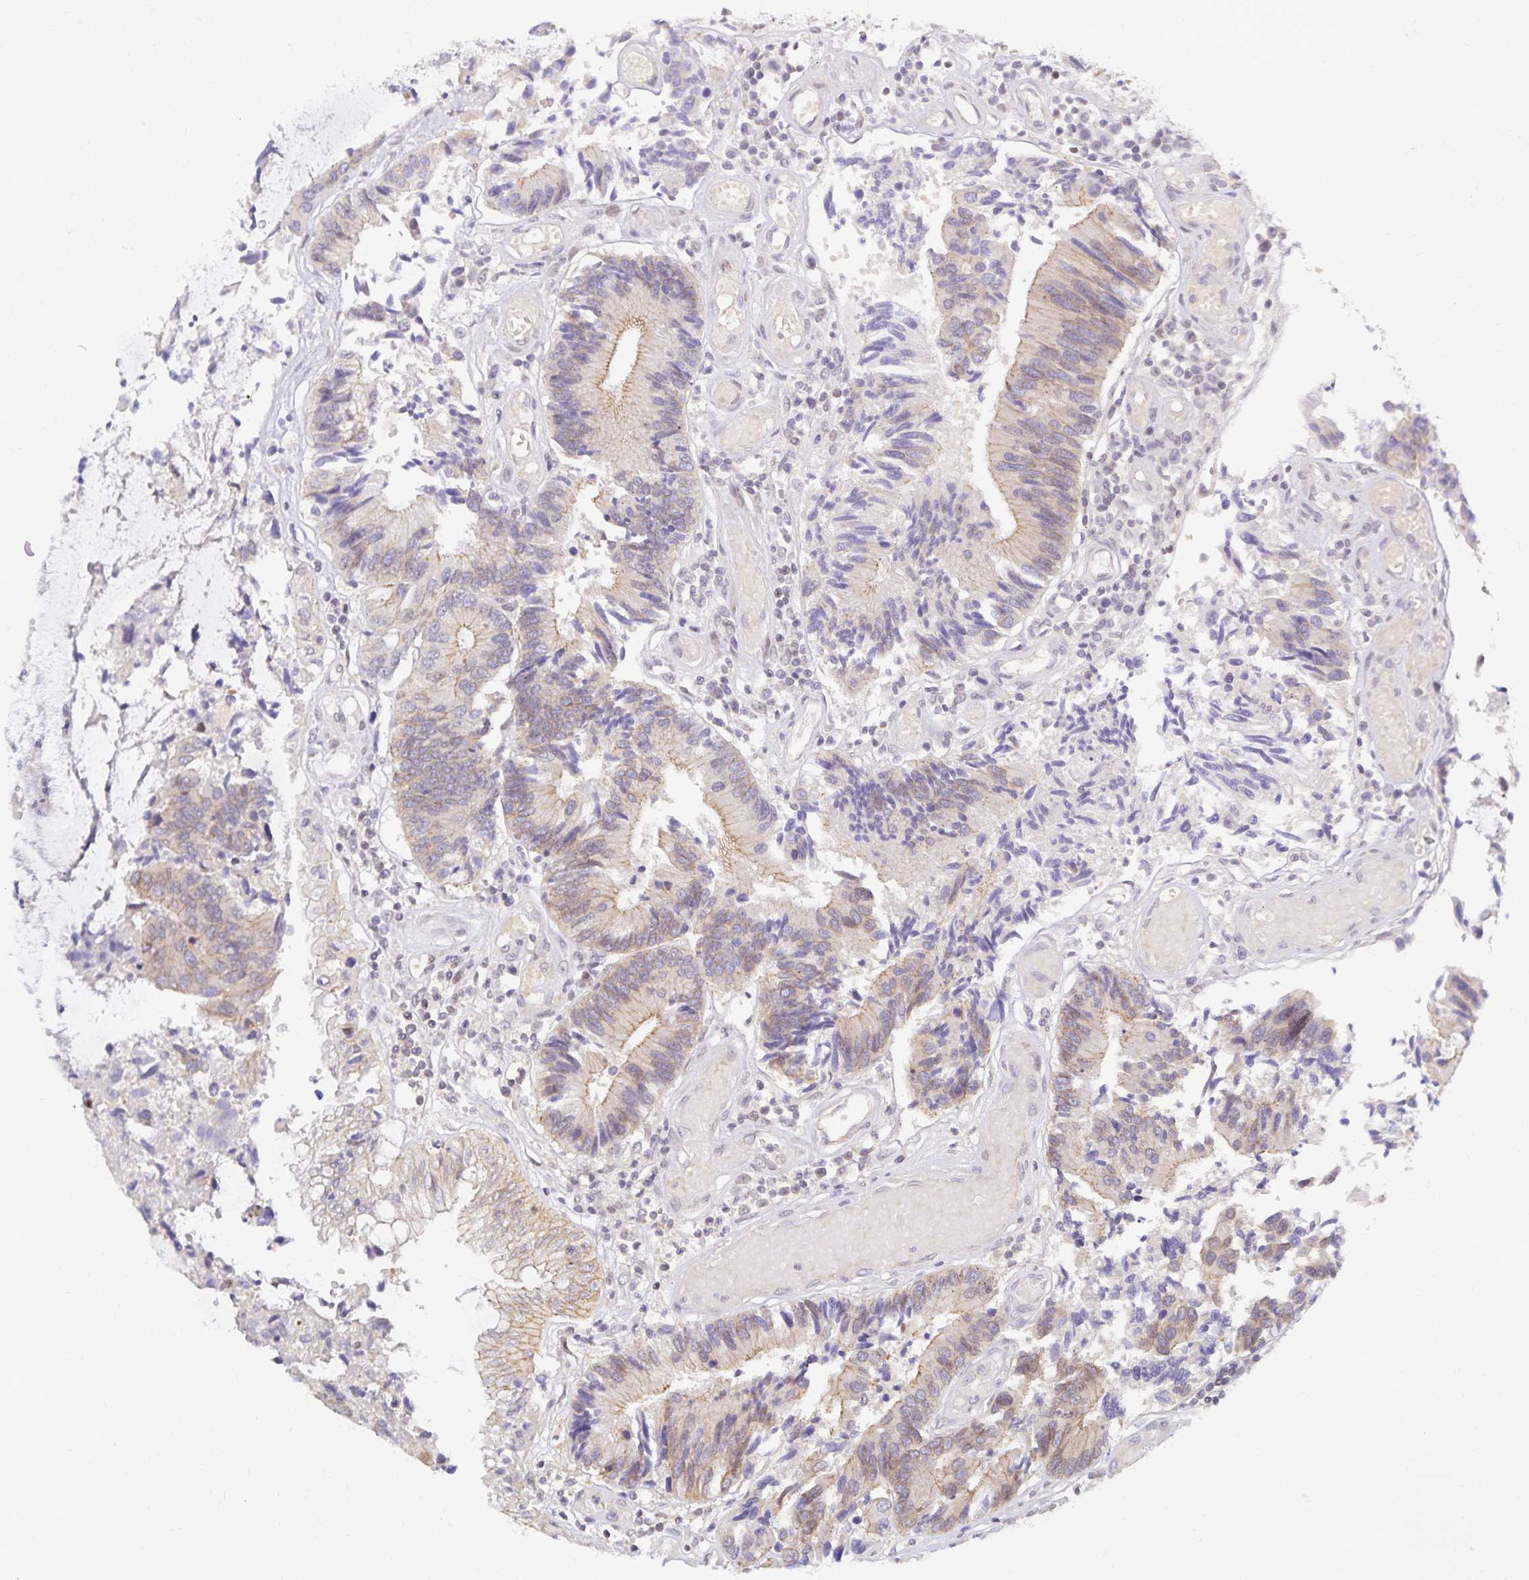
{"staining": {"intensity": "weak", "quantity": "25%-75%", "location": "cytoplasmic/membranous"}, "tissue": "colorectal cancer", "cell_type": "Tumor cells", "image_type": "cancer", "snomed": [{"axis": "morphology", "description": "Adenocarcinoma, NOS"}, {"axis": "topography", "description": "Colon"}], "caption": "The photomicrograph shows staining of colorectal cancer, revealing weak cytoplasmic/membranous protein positivity (brown color) within tumor cells. (brown staining indicates protein expression, while blue staining denotes nuclei).", "gene": "RAB9B", "patient": {"sex": "female", "age": 67}}